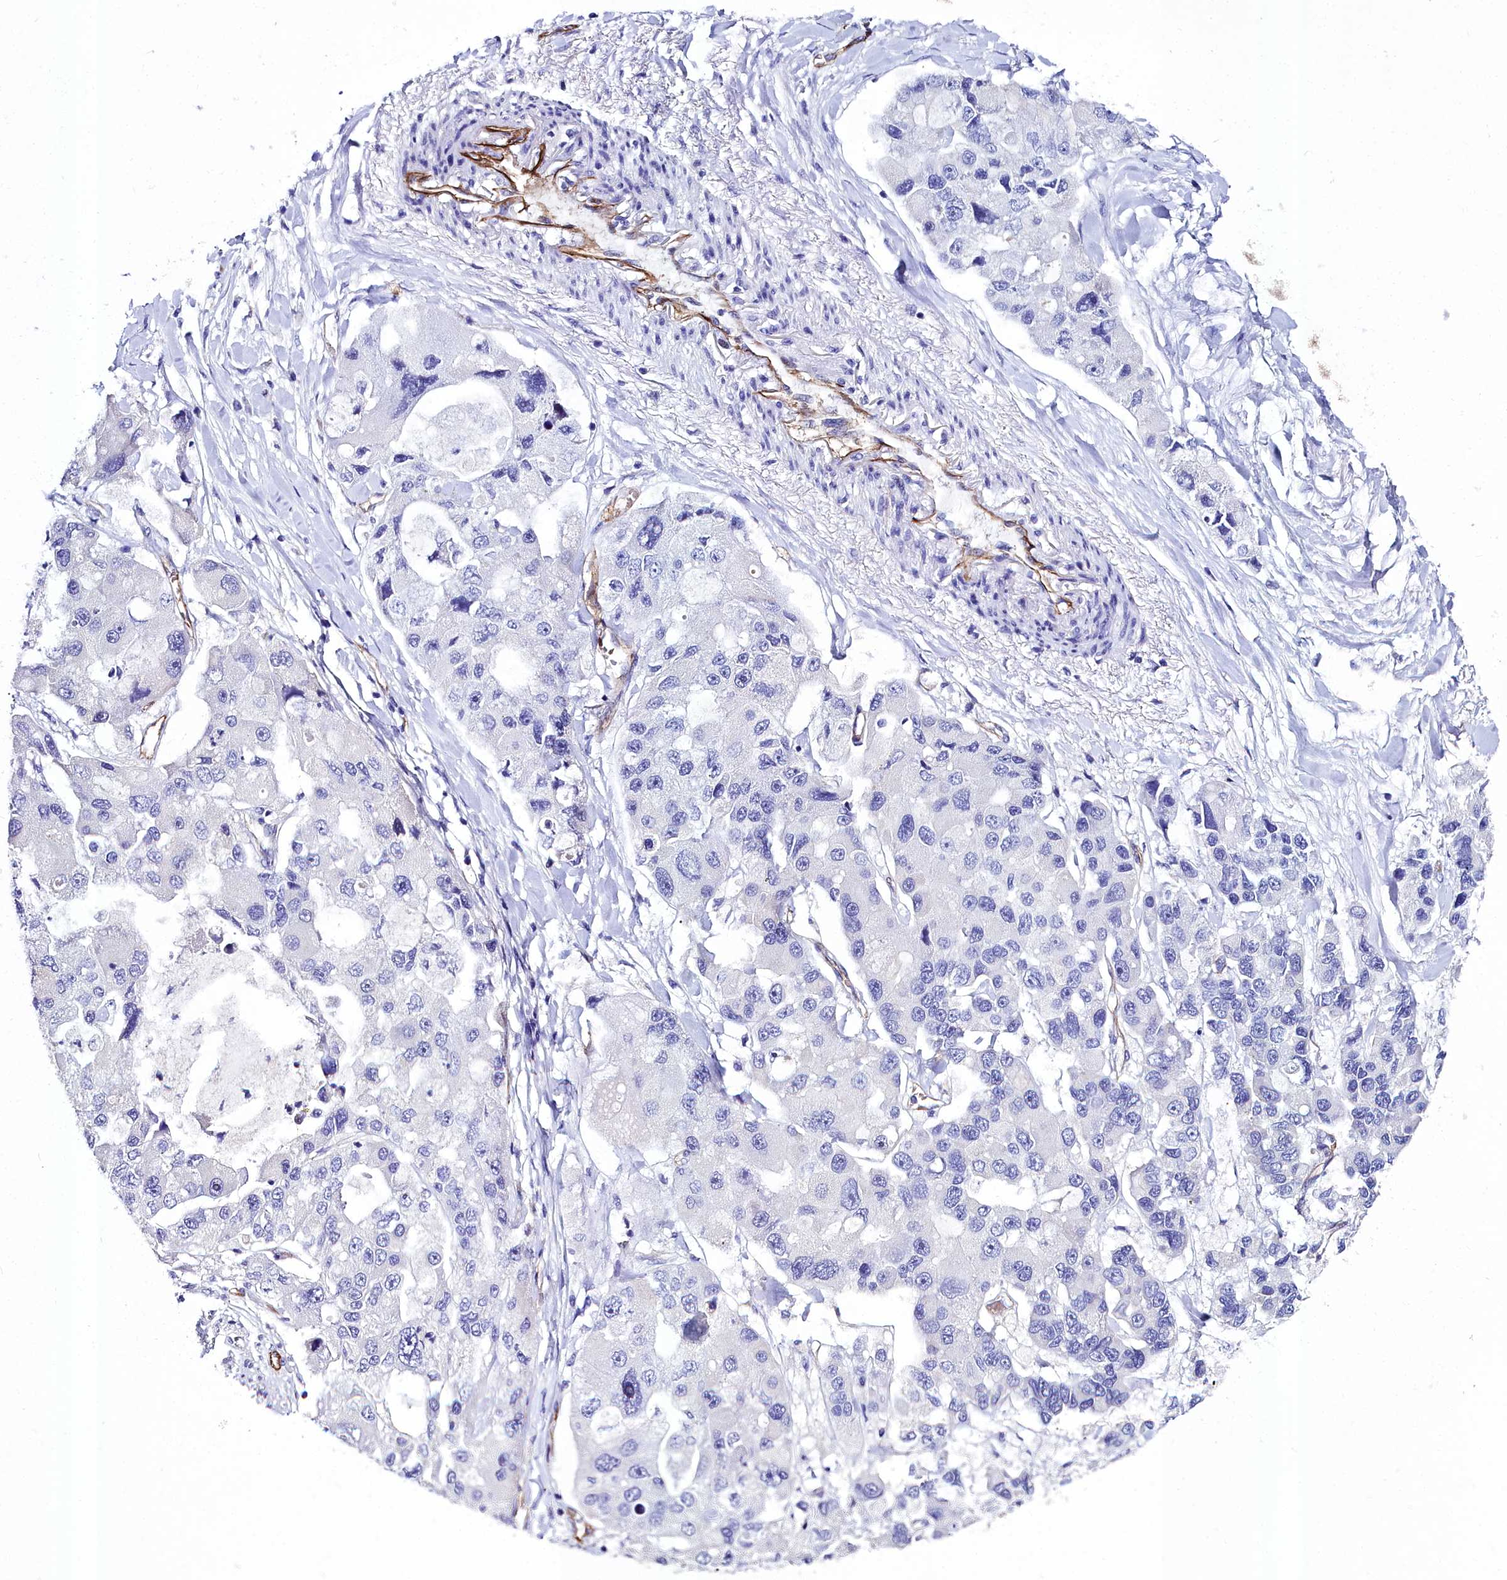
{"staining": {"intensity": "negative", "quantity": "none", "location": "none"}, "tissue": "lung cancer", "cell_type": "Tumor cells", "image_type": "cancer", "snomed": [{"axis": "morphology", "description": "Adenocarcinoma, NOS"}, {"axis": "topography", "description": "Lung"}], "caption": "IHC micrograph of neoplastic tissue: adenocarcinoma (lung) stained with DAB demonstrates no significant protein positivity in tumor cells.", "gene": "CYP4F11", "patient": {"sex": "female", "age": 54}}